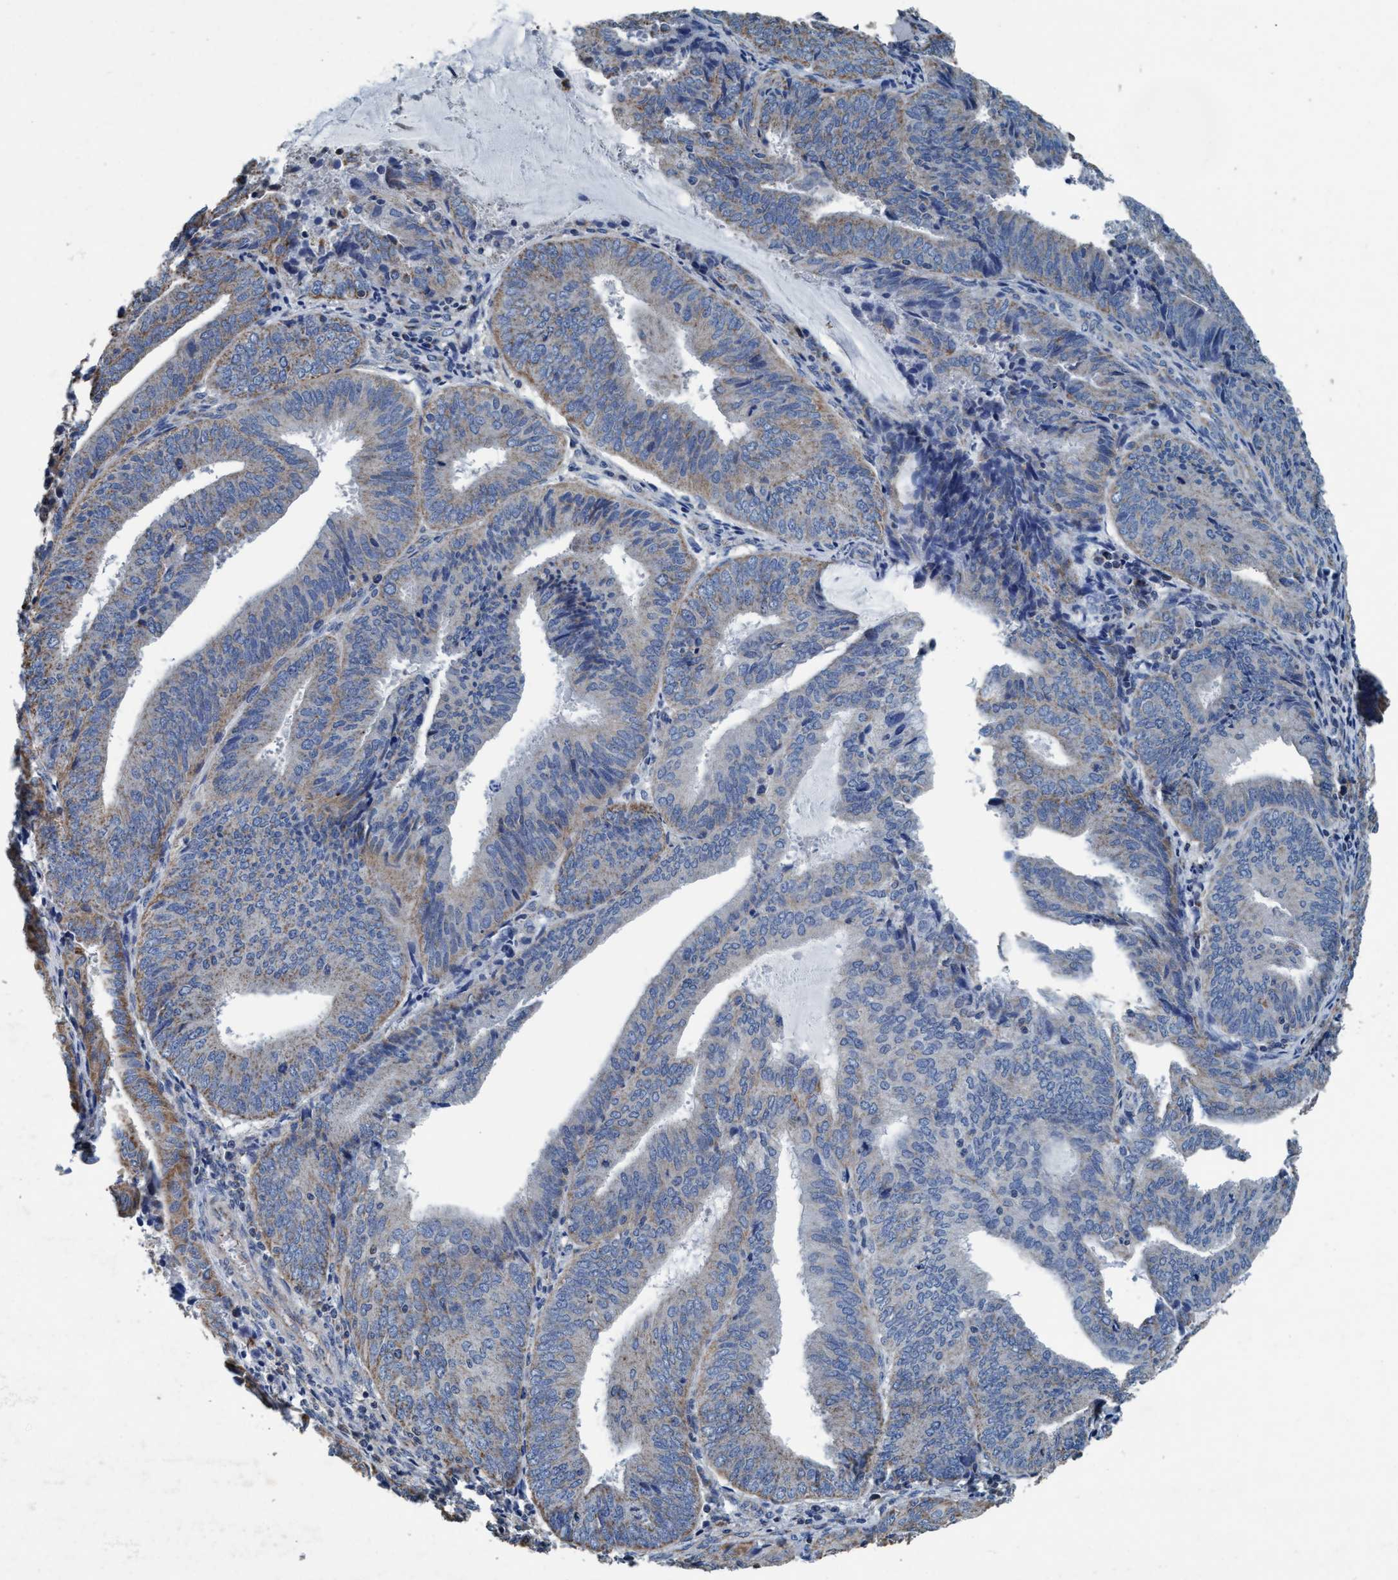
{"staining": {"intensity": "moderate", "quantity": "<25%", "location": "cytoplasmic/membranous"}, "tissue": "endometrial cancer", "cell_type": "Tumor cells", "image_type": "cancer", "snomed": [{"axis": "morphology", "description": "Adenocarcinoma, NOS"}, {"axis": "topography", "description": "Endometrium"}], "caption": "The immunohistochemical stain shows moderate cytoplasmic/membranous staining in tumor cells of endometrial adenocarcinoma tissue. (brown staining indicates protein expression, while blue staining denotes nuclei).", "gene": "ANKFN1", "patient": {"sex": "female", "age": 81}}